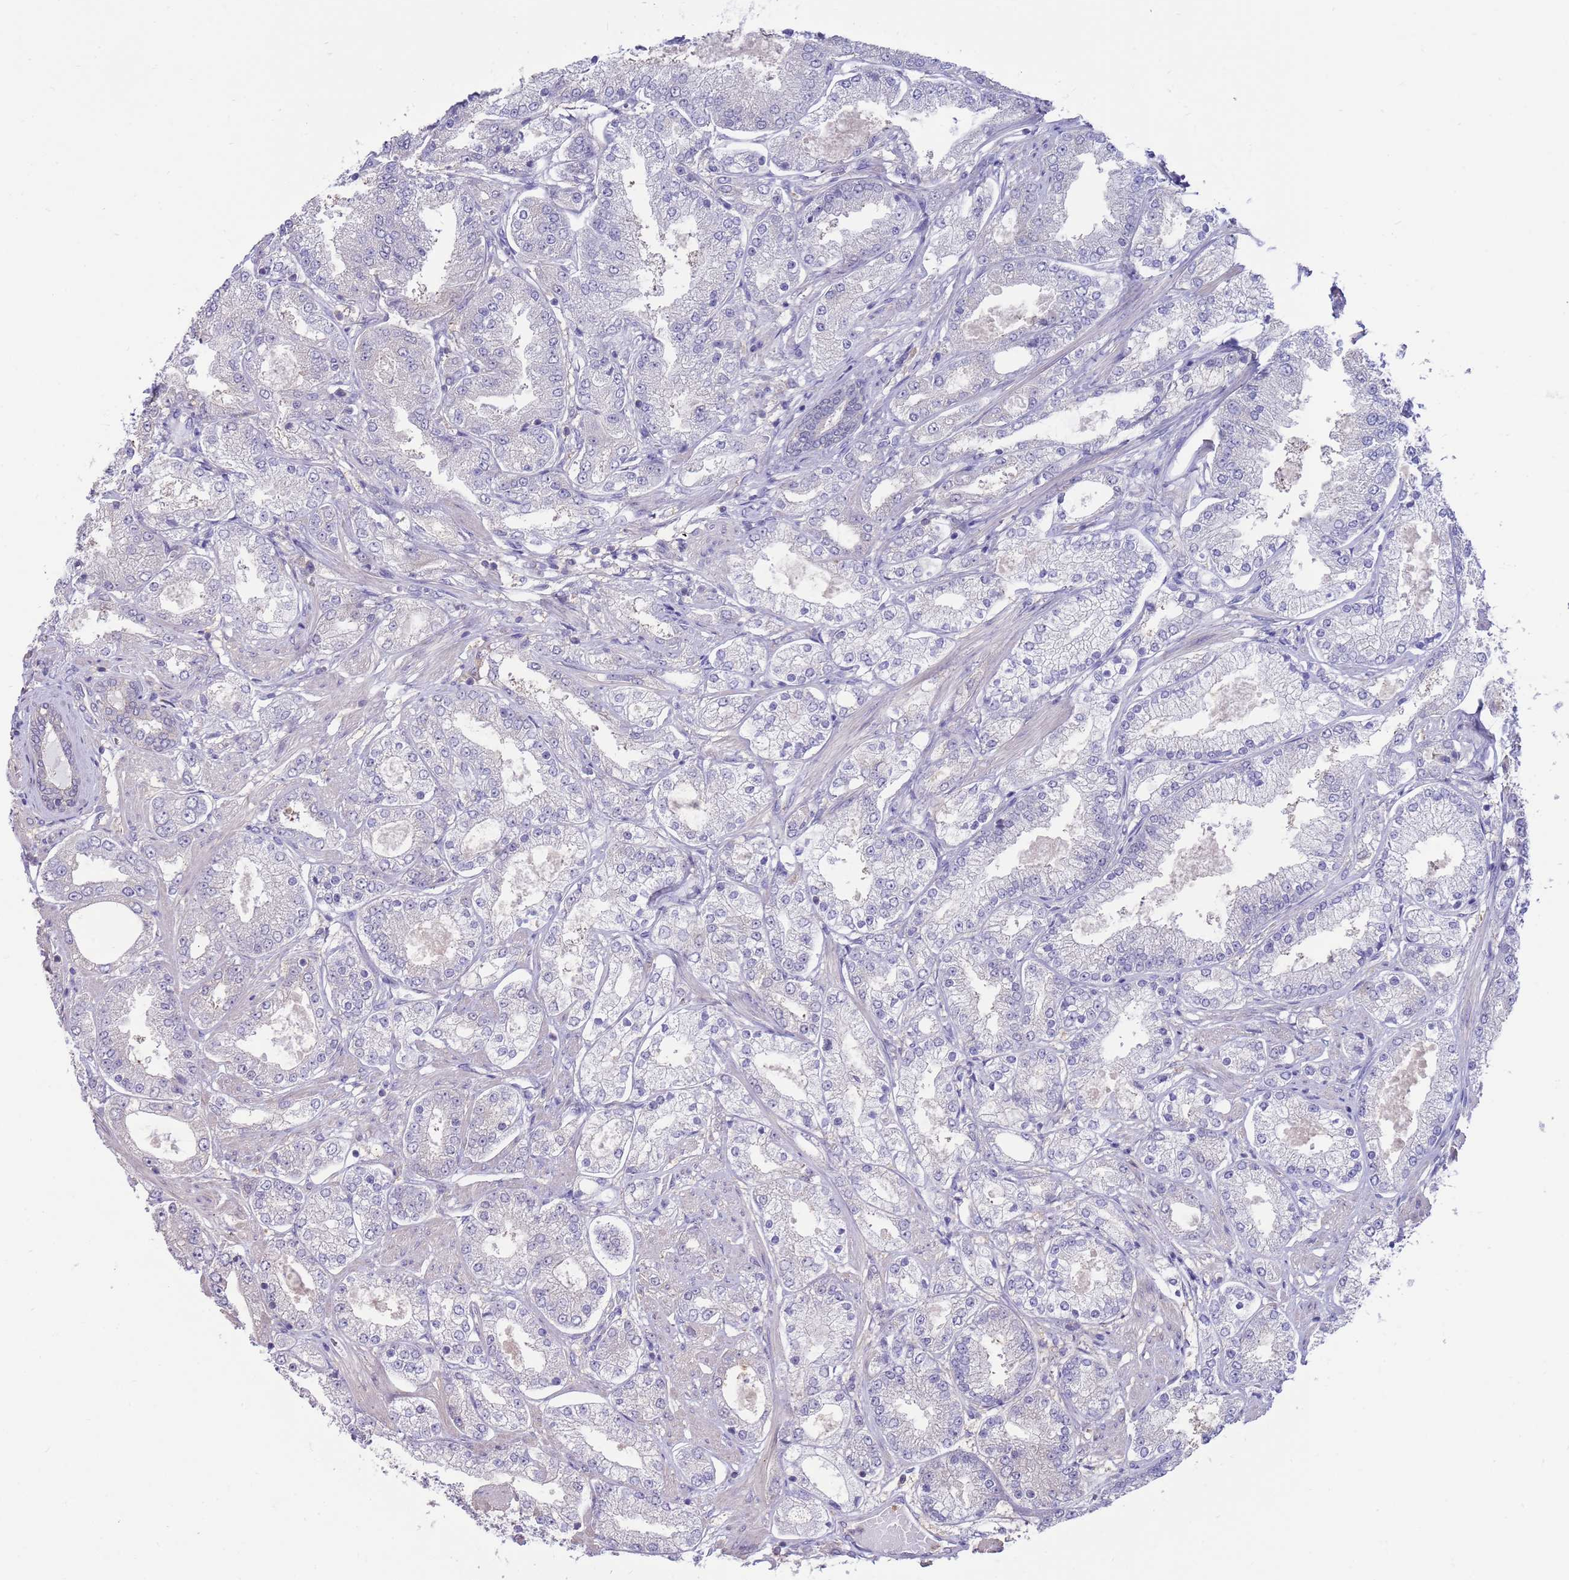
{"staining": {"intensity": "negative", "quantity": "none", "location": "none"}, "tissue": "prostate cancer", "cell_type": "Tumor cells", "image_type": "cancer", "snomed": [{"axis": "morphology", "description": "Adenocarcinoma, High grade"}, {"axis": "topography", "description": "Prostate"}], "caption": "High-grade adenocarcinoma (prostate) was stained to show a protein in brown. There is no significant positivity in tumor cells.", "gene": "AP5S1", "patient": {"sex": "male", "age": 69}}